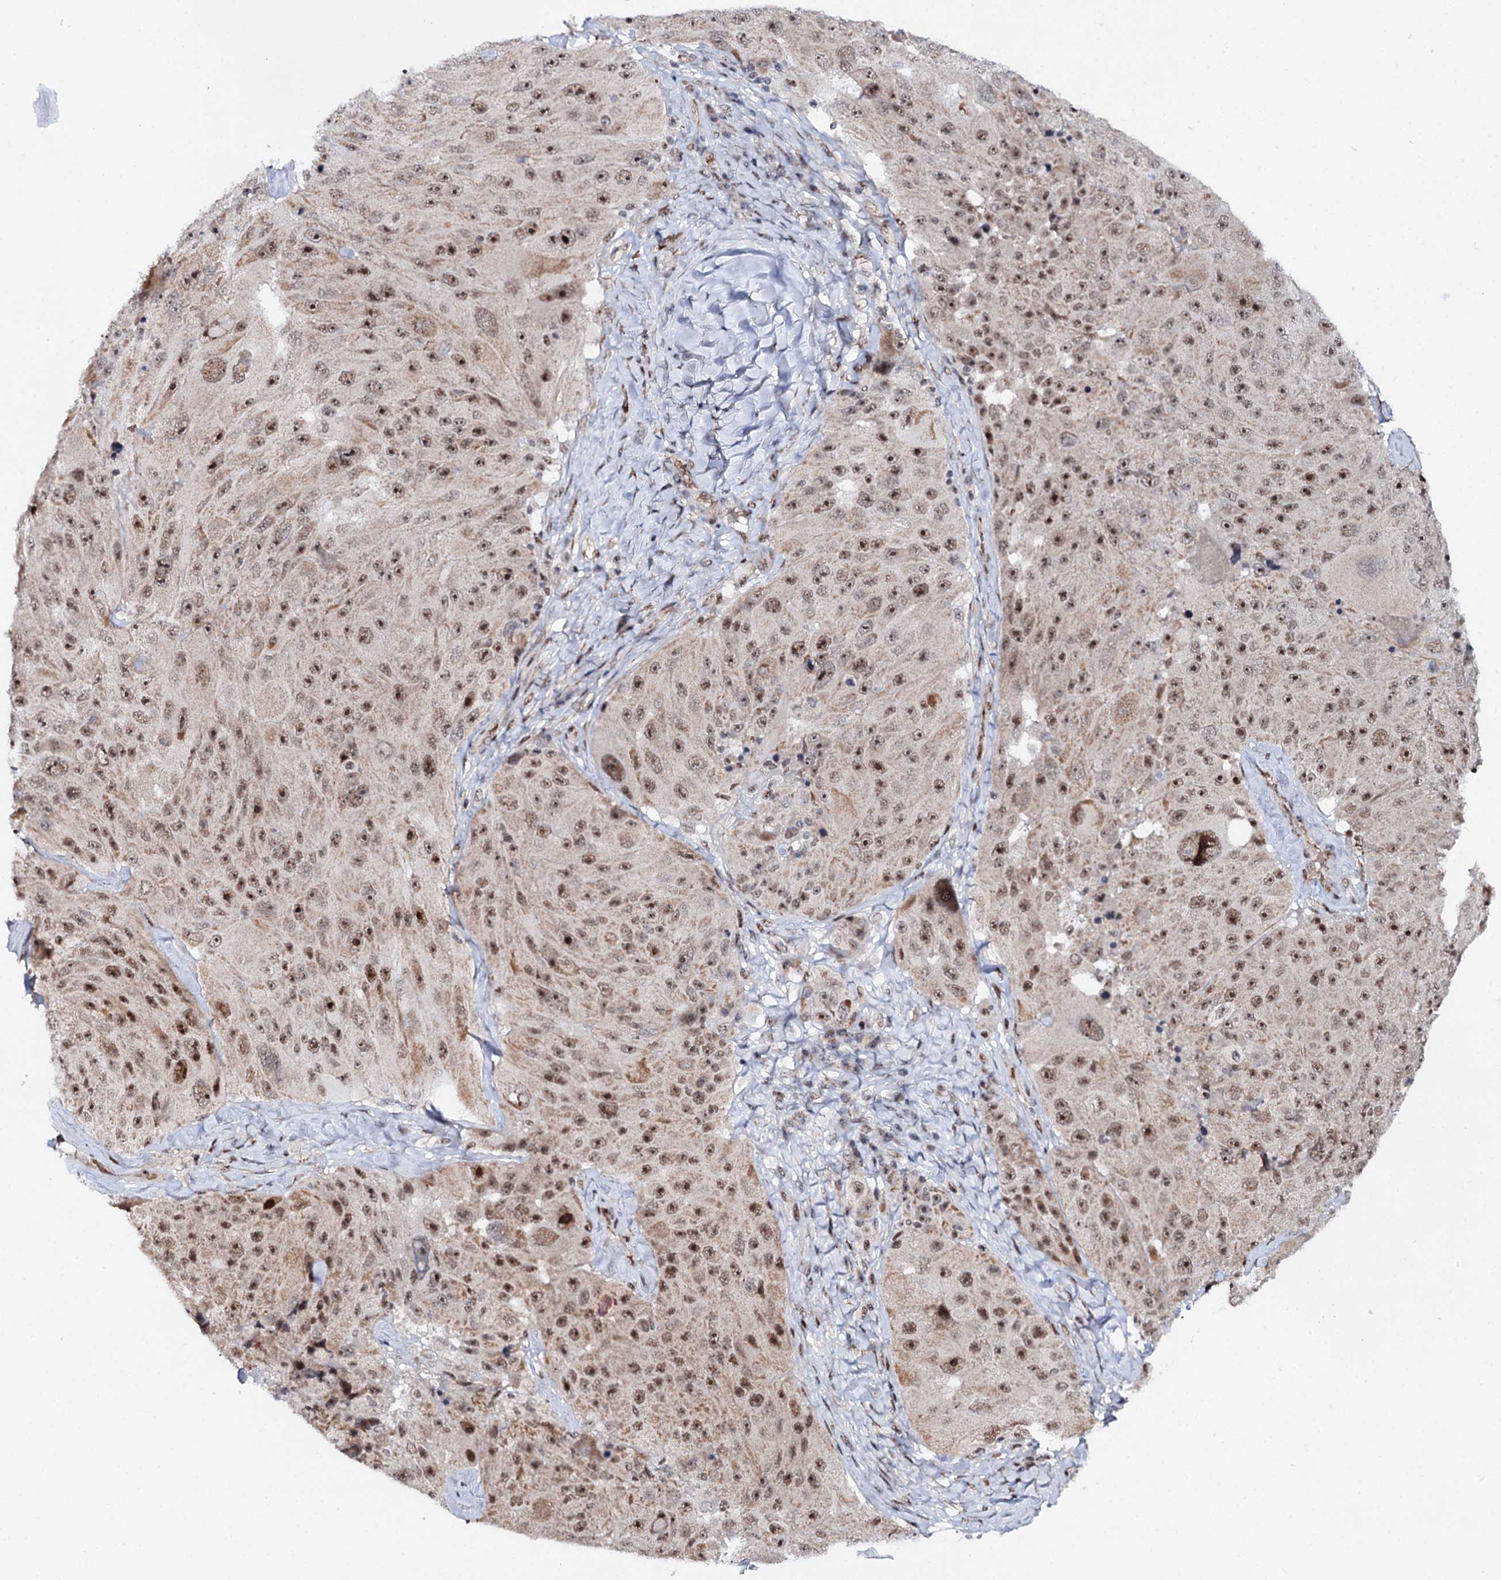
{"staining": {"intensity": "moderate", "quantity": ">75%", "location": "nuclear"}, "tissue": "melanoma", "cell_type": "Tumor cells", "image_type": "cancer", "snomed": [{"axis": "morphology", "description": "Malignant melanoma, Metastatic site"}, {"axis": "topography", "description": "Lymph node"}], "caption": "Human malignant melanoma (metastatic site) stained for a protein (brown) reveals moderate nuclear positive expression in about >75% of tumor cells.", "gene": "BUD13", "patient": {"sex": "male", "age": 62}}